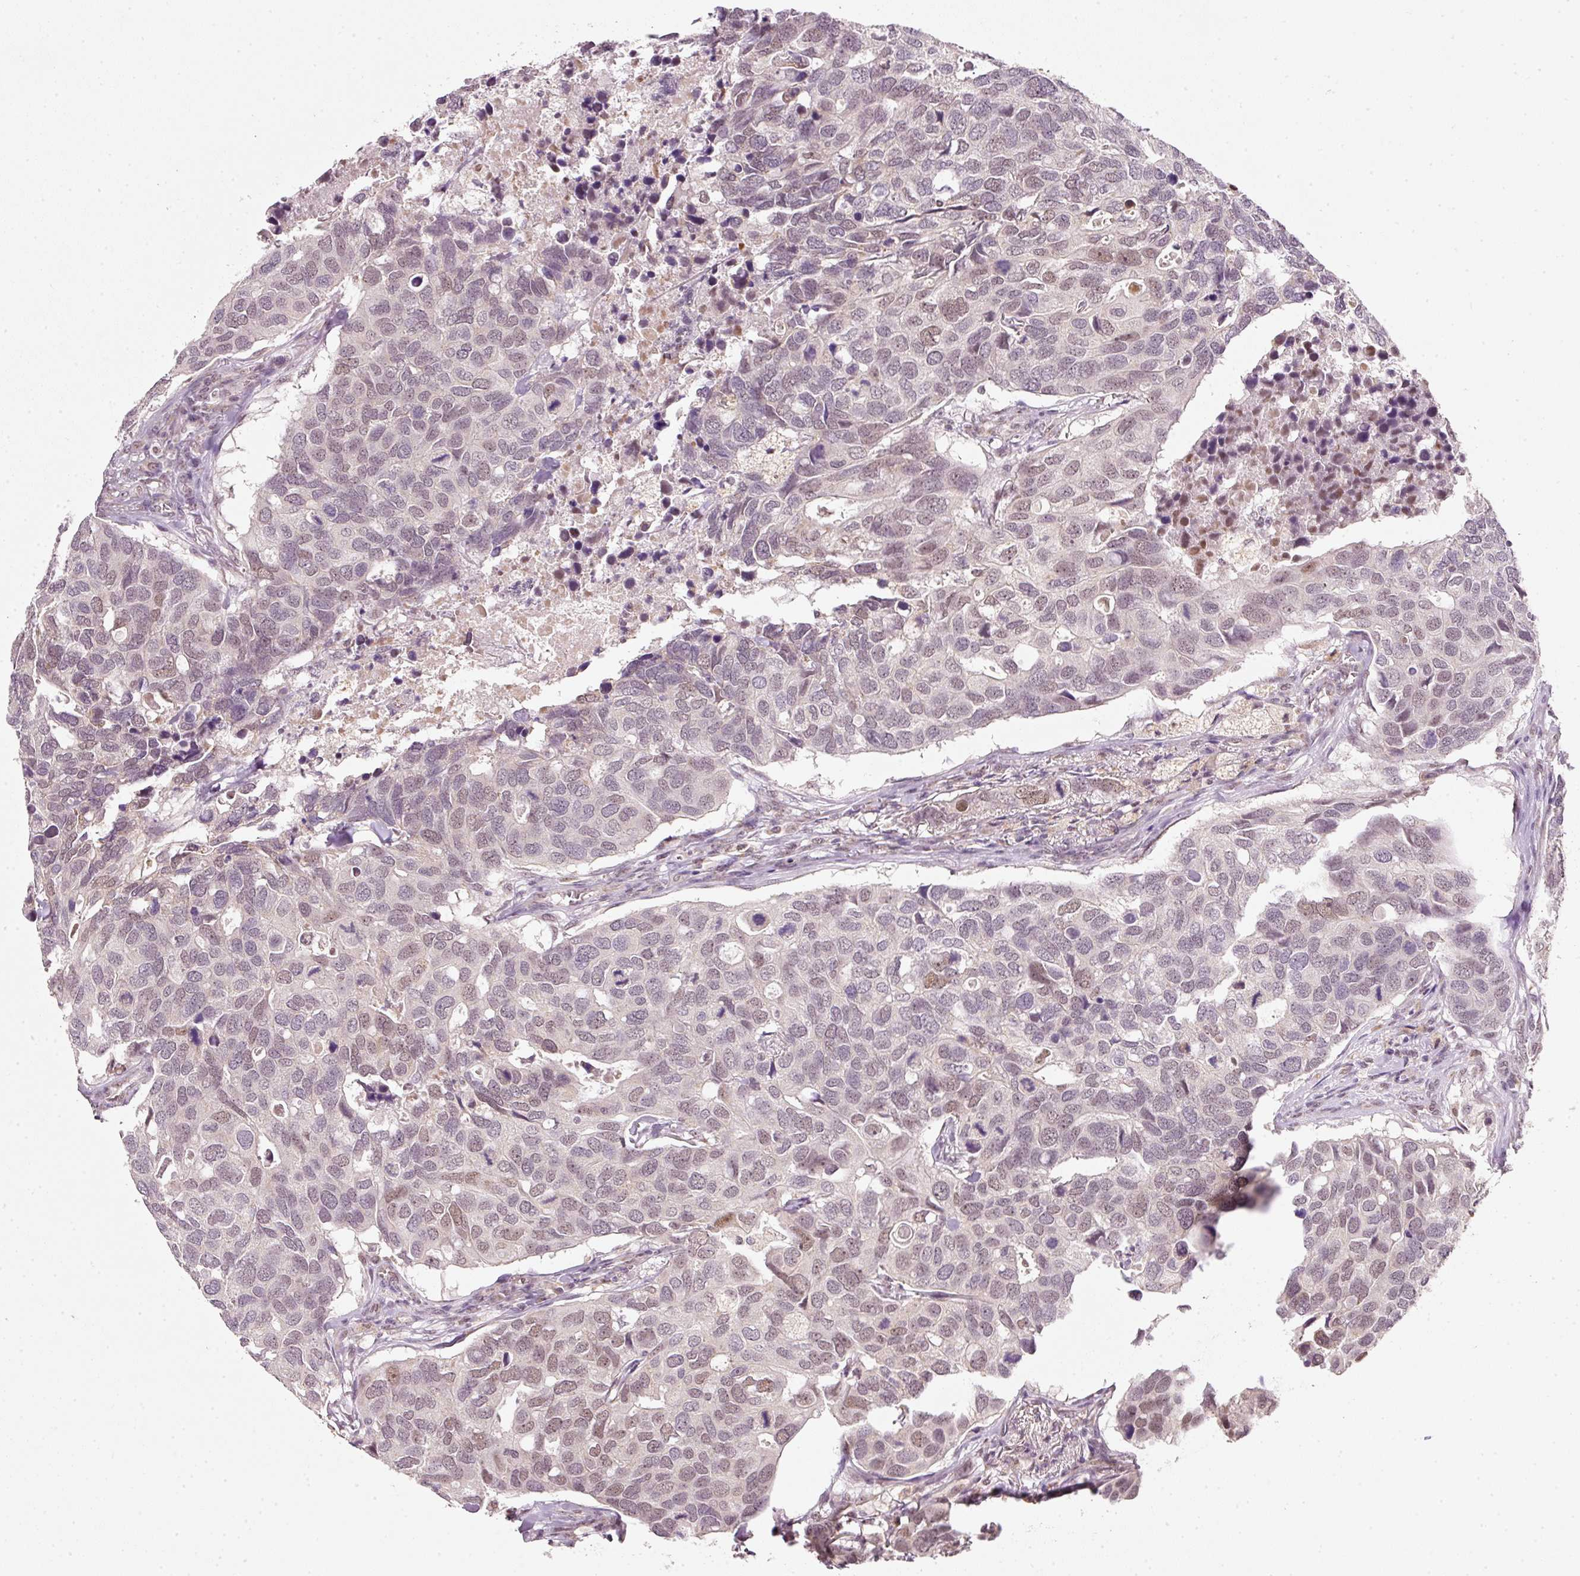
{"staining": {"intensity": "weak", "quantity": "<25%", "location": "nuclear"}, "tissue": "breast cancer", "cell_type": "Tumor cells", "image_type": "cancer", "snomed": [{"axis": "morphology", "description": "Duct carcinoma"}, {"axis": "topography", "description": "Breast"}], "caption": "Human breast cancer stained for a protein using immunohistochemistry (IHC) demonstrates no expression in tumor cells.", "gene": "FSTL3", "patient": {"sex": "female", "age": 83}}